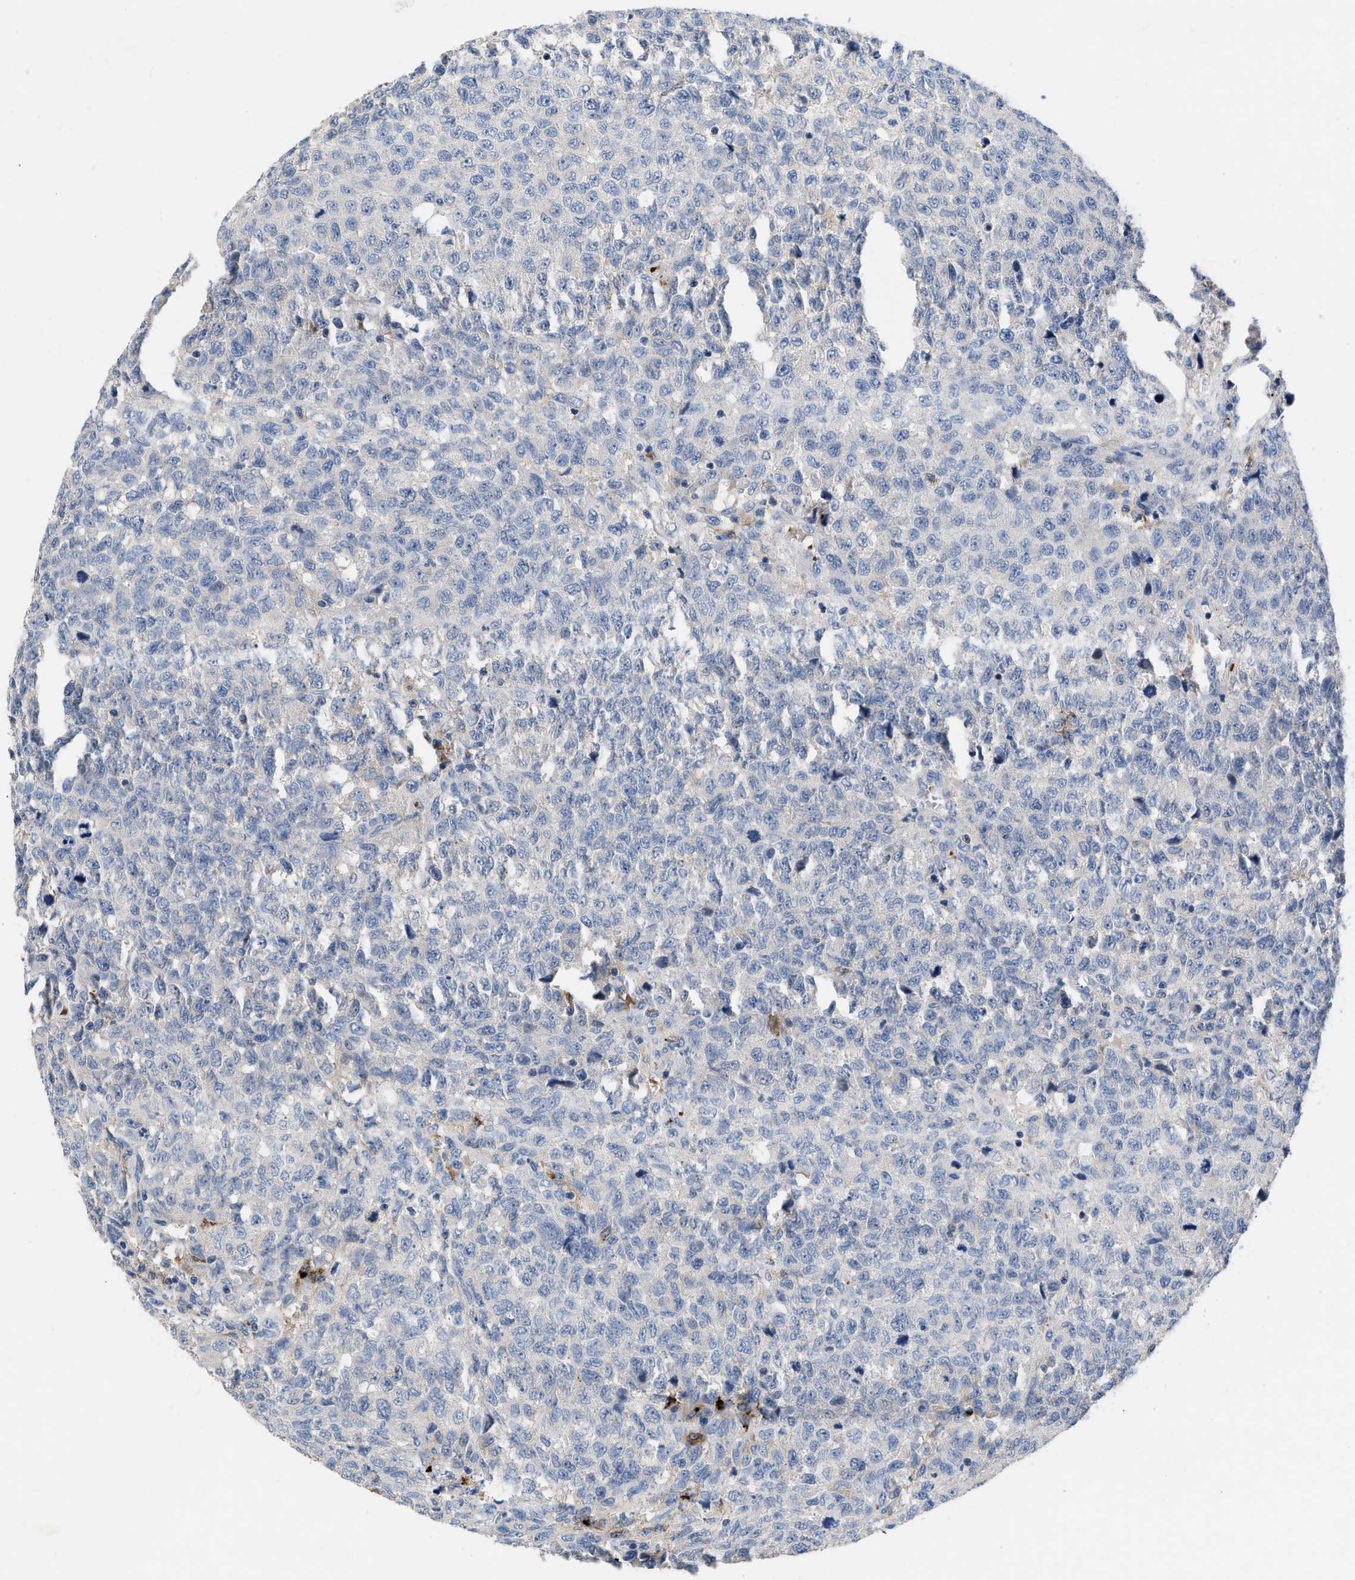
{"staining": {"intensity": "negative", "quantity": "none", "location": "none"}, "tissue": "testis cancer", "cell_type": "Tumor cells", "image_type": "cancer", "snomed": [{"axis": "morphology", "description": "Seminoma, NOS"}, {"axis": "topography", "description": "Testis"}], "caption": "High power microscopy photomicrograph of an IHC histopathology image of seminoma (testis), revealing no significant expression in tumor cells.", "gene": "FGF18", "patient": {"sex": "male", "age": 59}}